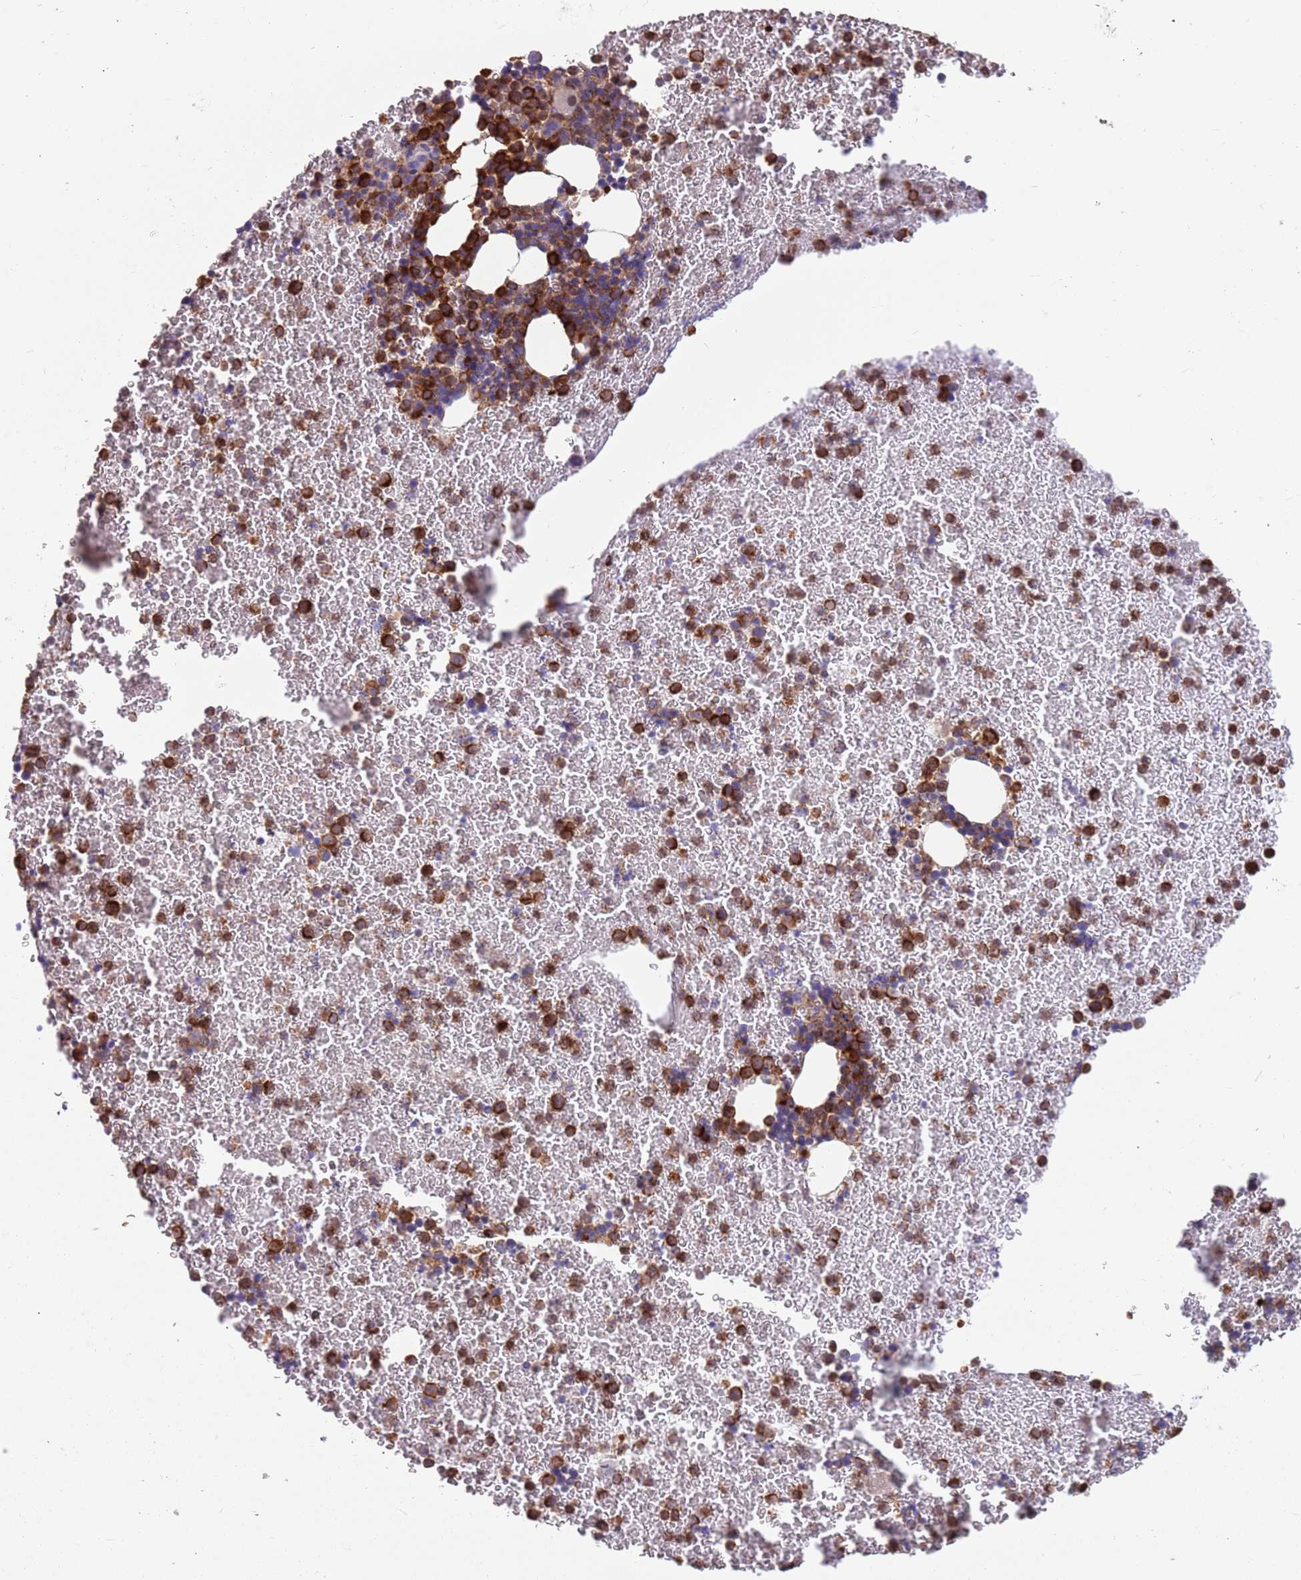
{"staining": {"intensity": "strong", "quantity": "25%-75%", "location": "cytoplasmic/membranous"}, "tissue": "bone marrow", "cell_type": "Hematopoietic cells", "image_type": "normal", "snomed": [{"axis": "morphology", "description": "Normal tissue, NOS"}, {"axis": "topography", "description": "Bone marrow"}], "caption": "Protein staining of normal bone marrow shows strong cytoplasmic/membranous expression in approximately 25%-75% of hematopoietic cells.", "gene": "DDT", "patient": {"sex": "male", "age": 11}}